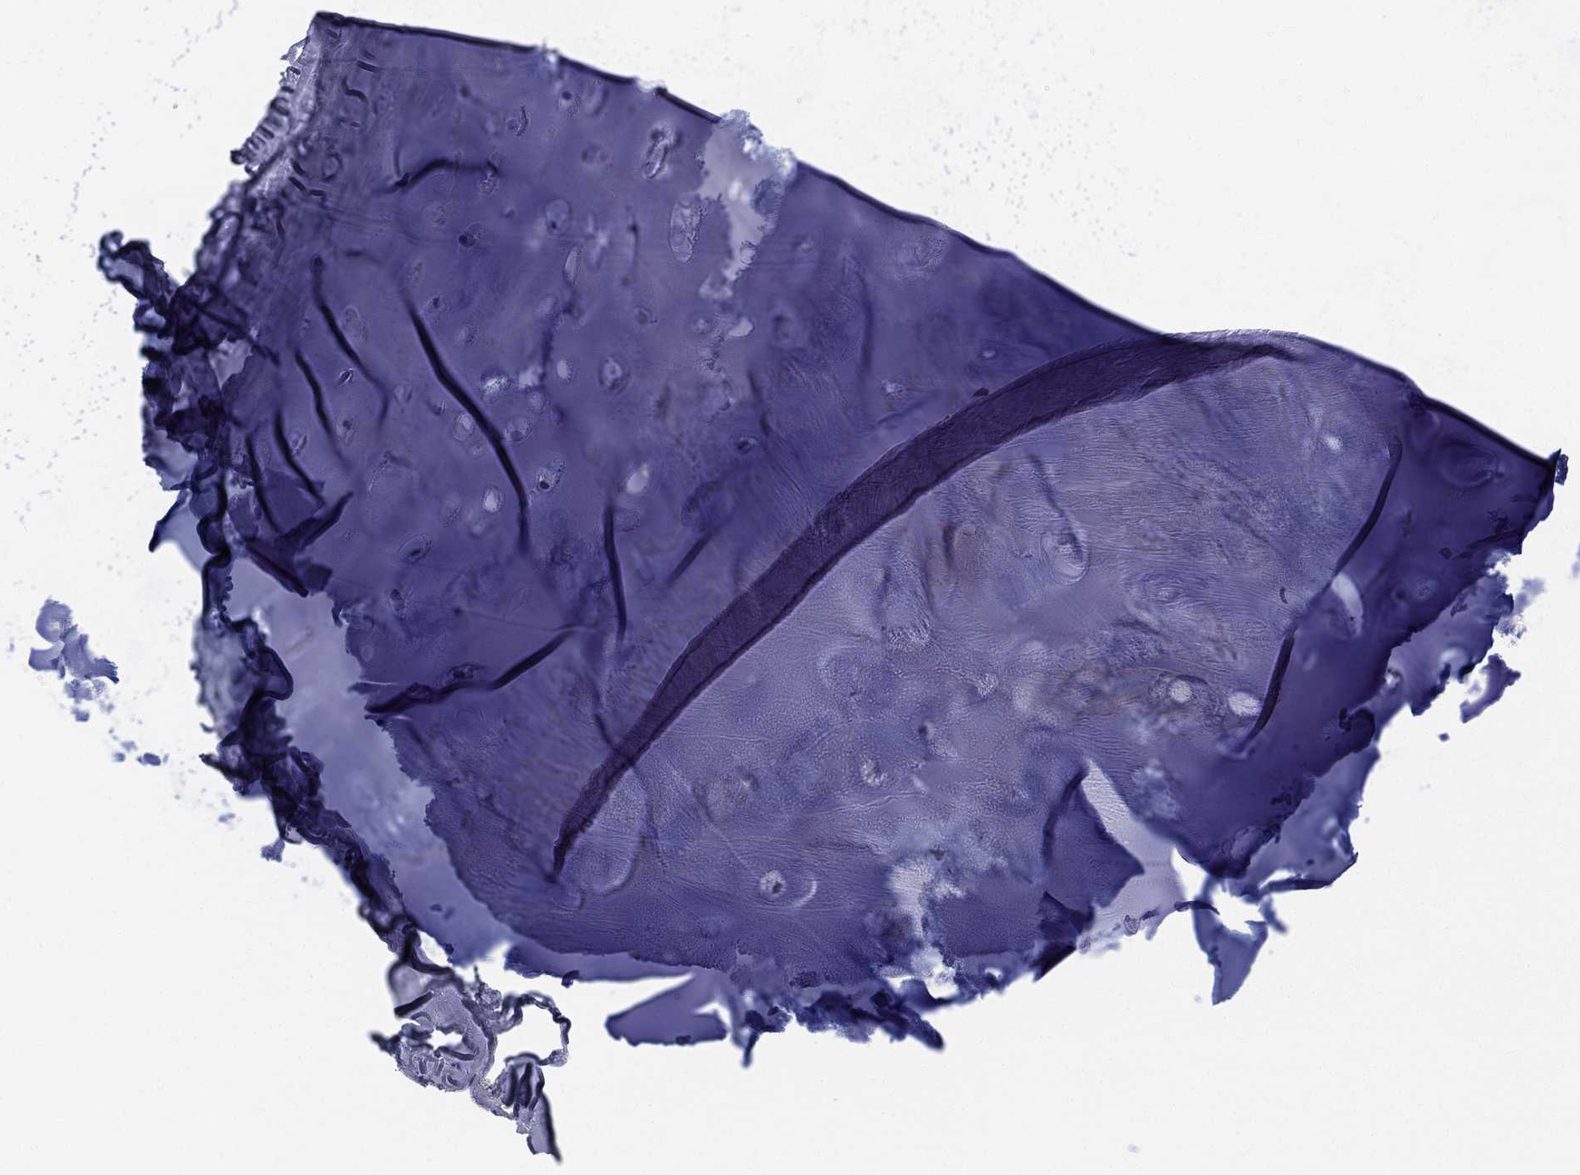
{"staining": {"intensity": "negative", "quantity": "none", "location": "none"}, "tissue": "soft tissue", "cell_type": "Chondrocytes", "image_type": "normal", "snomed": [{"axis": "morphology", "description": "Normal tissue, NOS"}, {"axis": "morphology", "description": "Squamous cell carcinoma, NOS"}, {"axis": "topography", "description": "Cartilage tissue"}, {"axis": "topography", "description": "Lung"}], "caption": "Photomicrograph shows no protein positivity in chondrocytes of normal soft tissue.", "gene": "MYL1", "patient": {"sex": "male", "age": 66}}